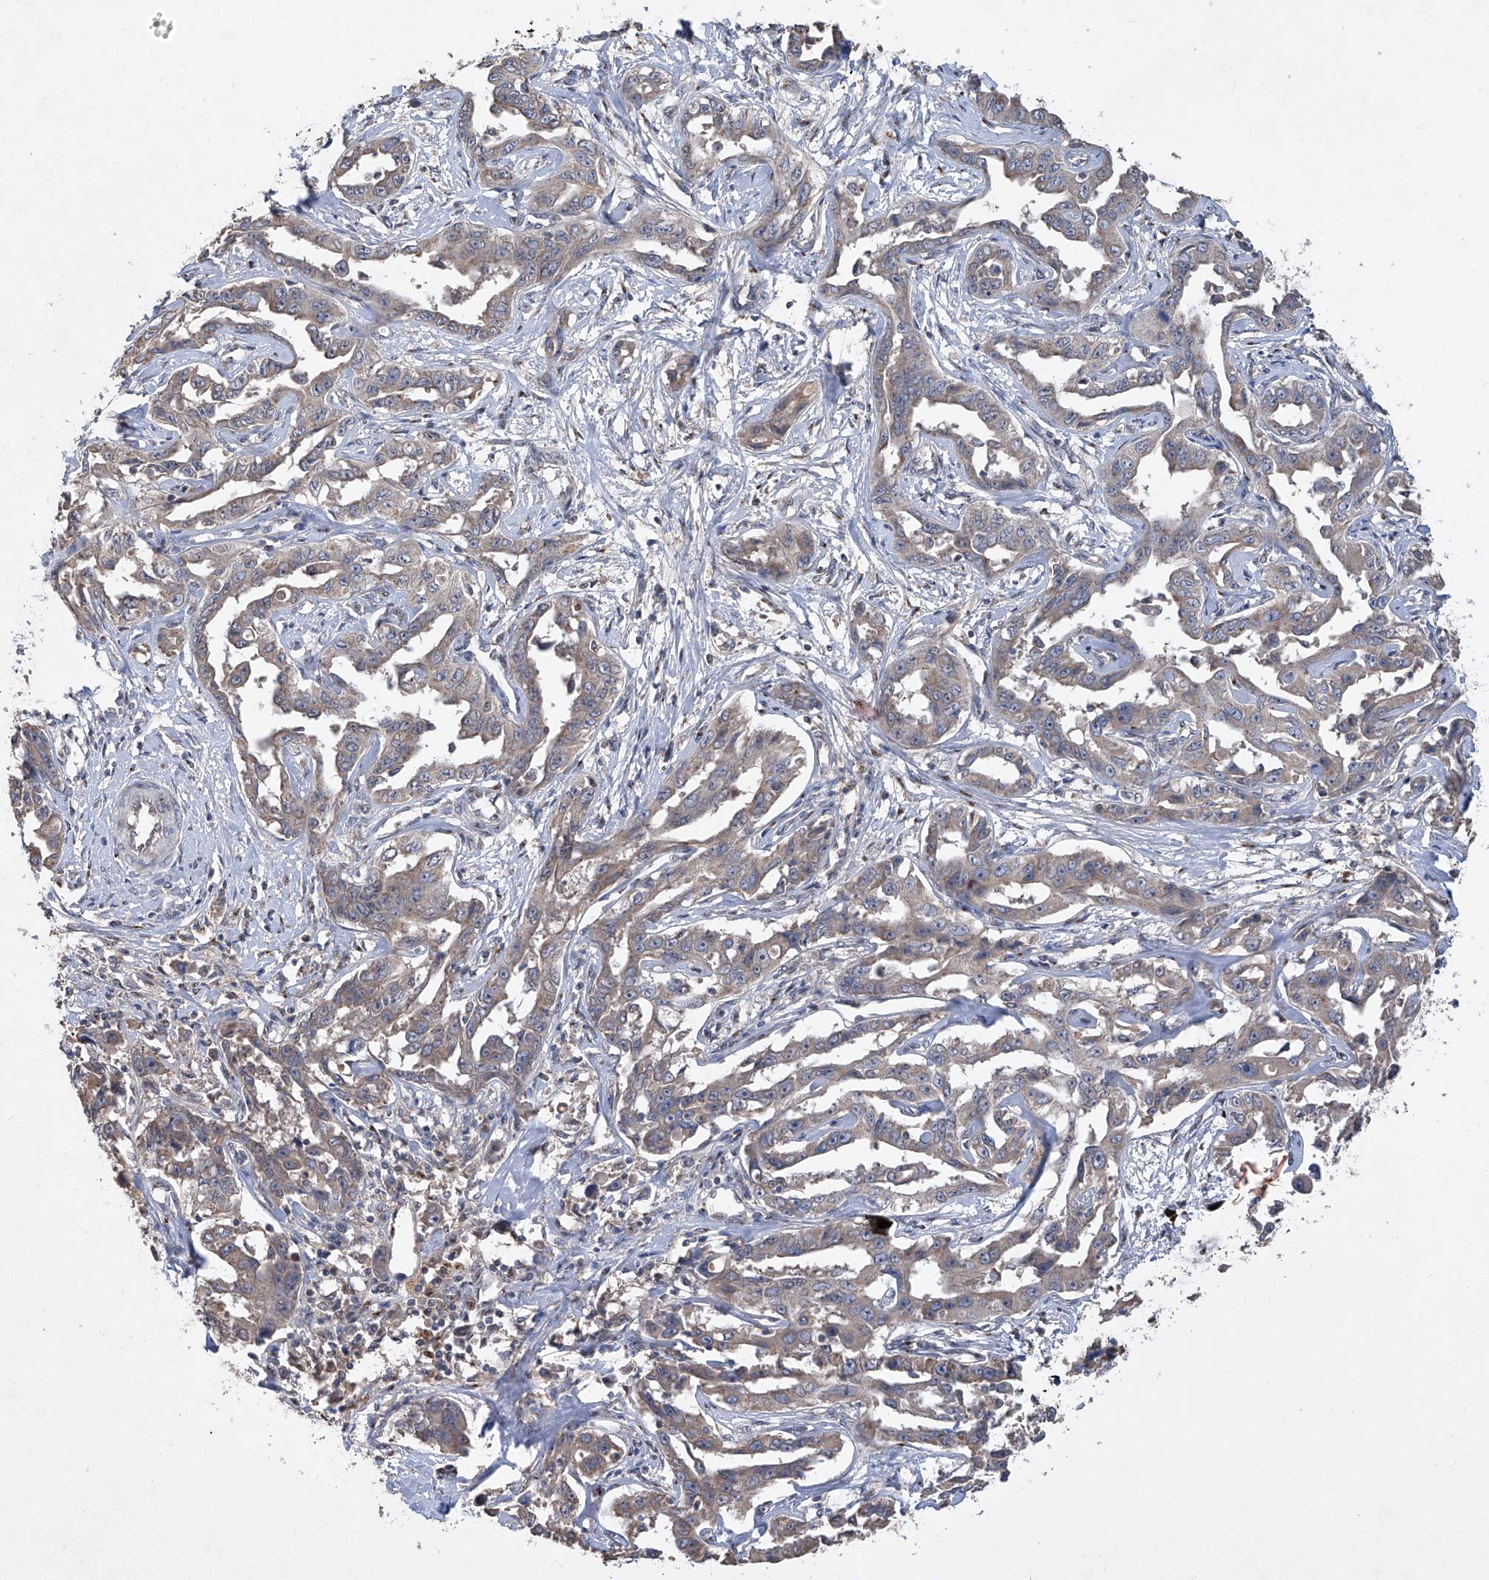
{"staining": {"intensity": "weak", "quantity": ">75%", "location": "cytoplasmic/membranous"}, "tissue": "liver cancer", "cell_type": "Tumor cells", "image_type": "cancer", "snomed": [{"axis": "morphology", "description": "Cholangiocarcinoma"}, {"axis": "topography", "description": "Liver"}], "caption": "This photomicrograph reveals immunohistochemistry staining of liver cholangiocarcinoma, with low weak cytoplasmic/membranous positivity in approximately >75% of tumor cells.", "gene": "PCSK5", "patient": {"sex": "male", "age": 59}}